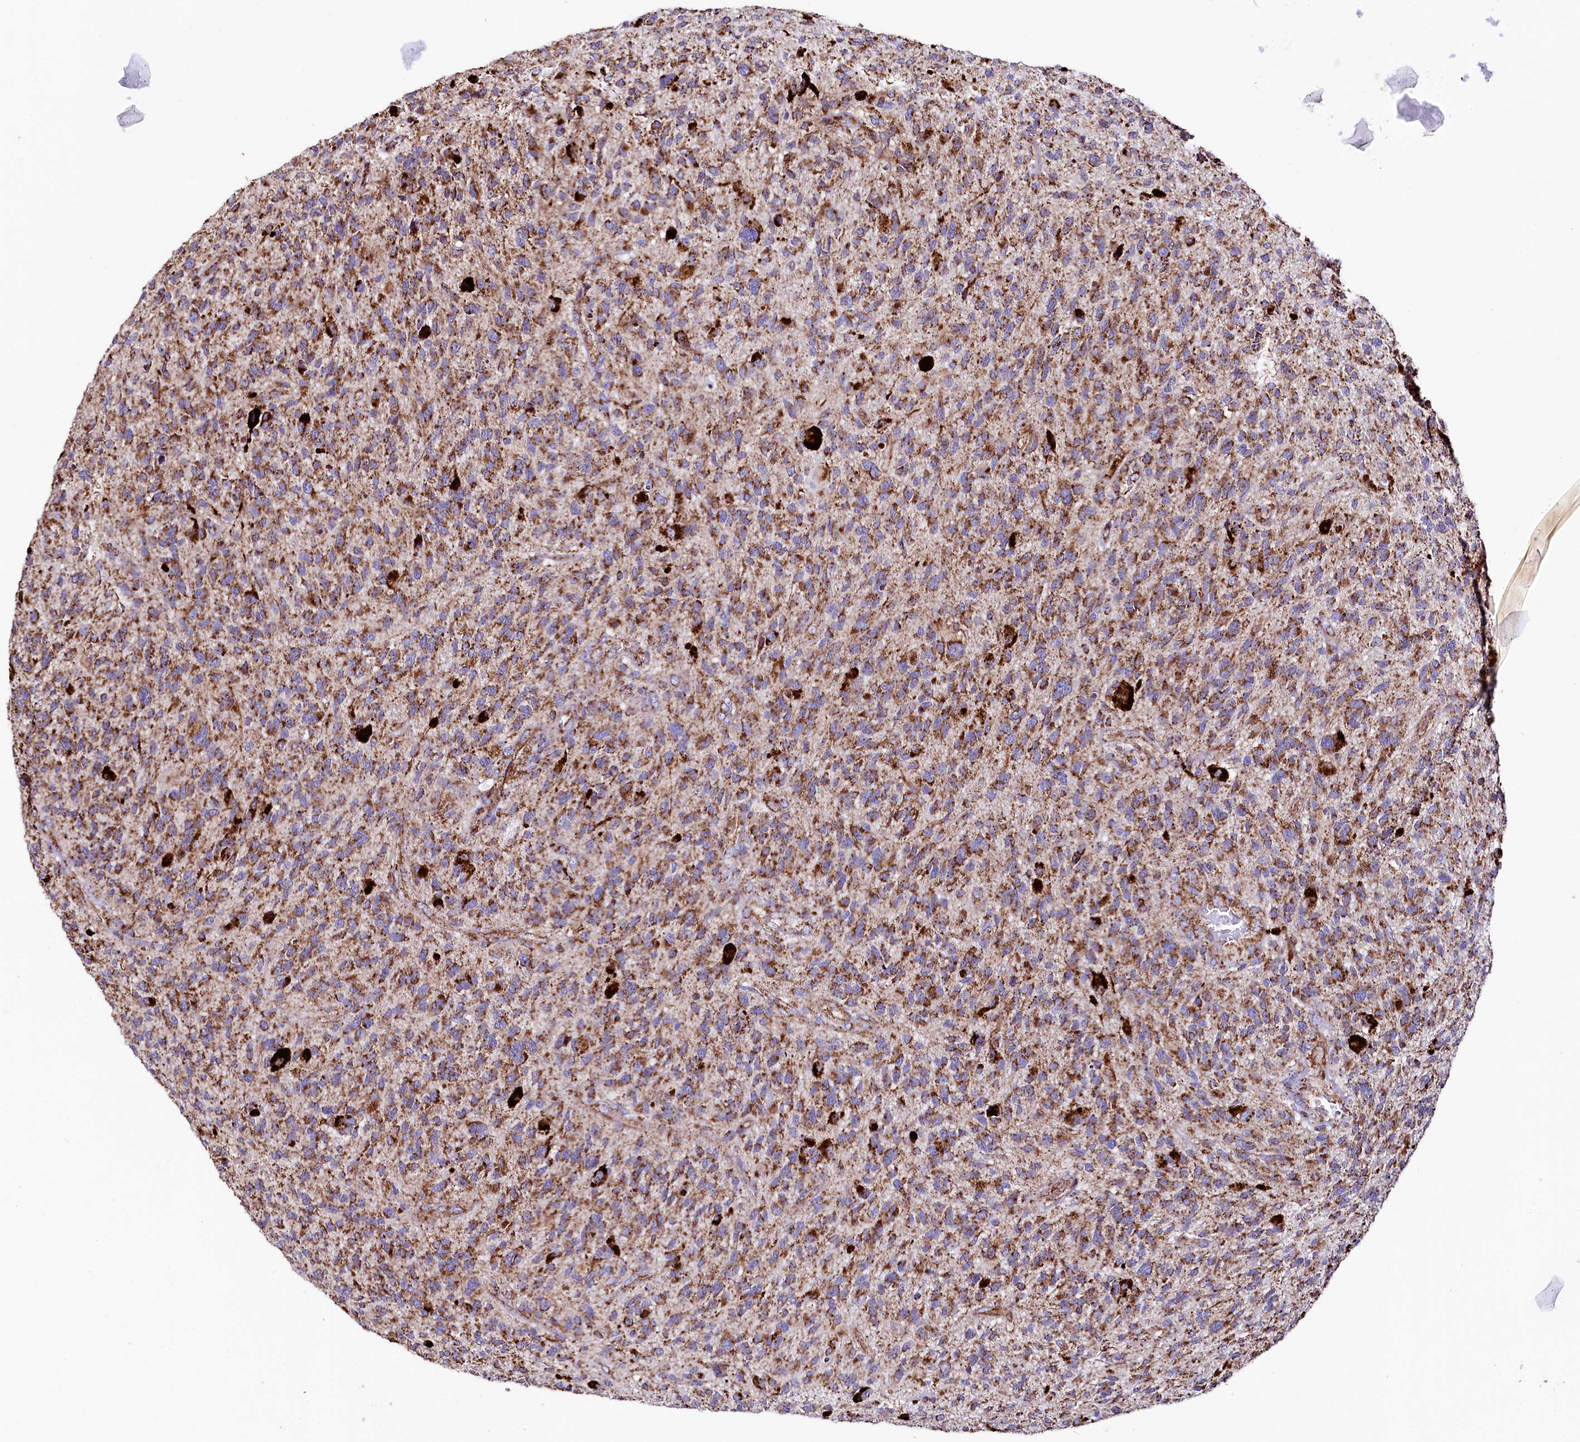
{"staining": {"intensity": "moderate", "quantity": ">75%", "location": "cytoplasmic/membranous"}, "tissue": "glioma", "cell_type": "Tumor cells", "image_type": "cancer", "snomed": [{"axis": "morphology", "description": "Glioma, malignant, High grade"}, {"axis": "topography", "description": "Brain"}], "caption": "The micrograph shows a brown stain indicating the presence of a protein in the cytoplasmic/membranous of tumor cells in glioma.", "gene": "APLP2", "patient": {"sex": "male", "age": 47}}